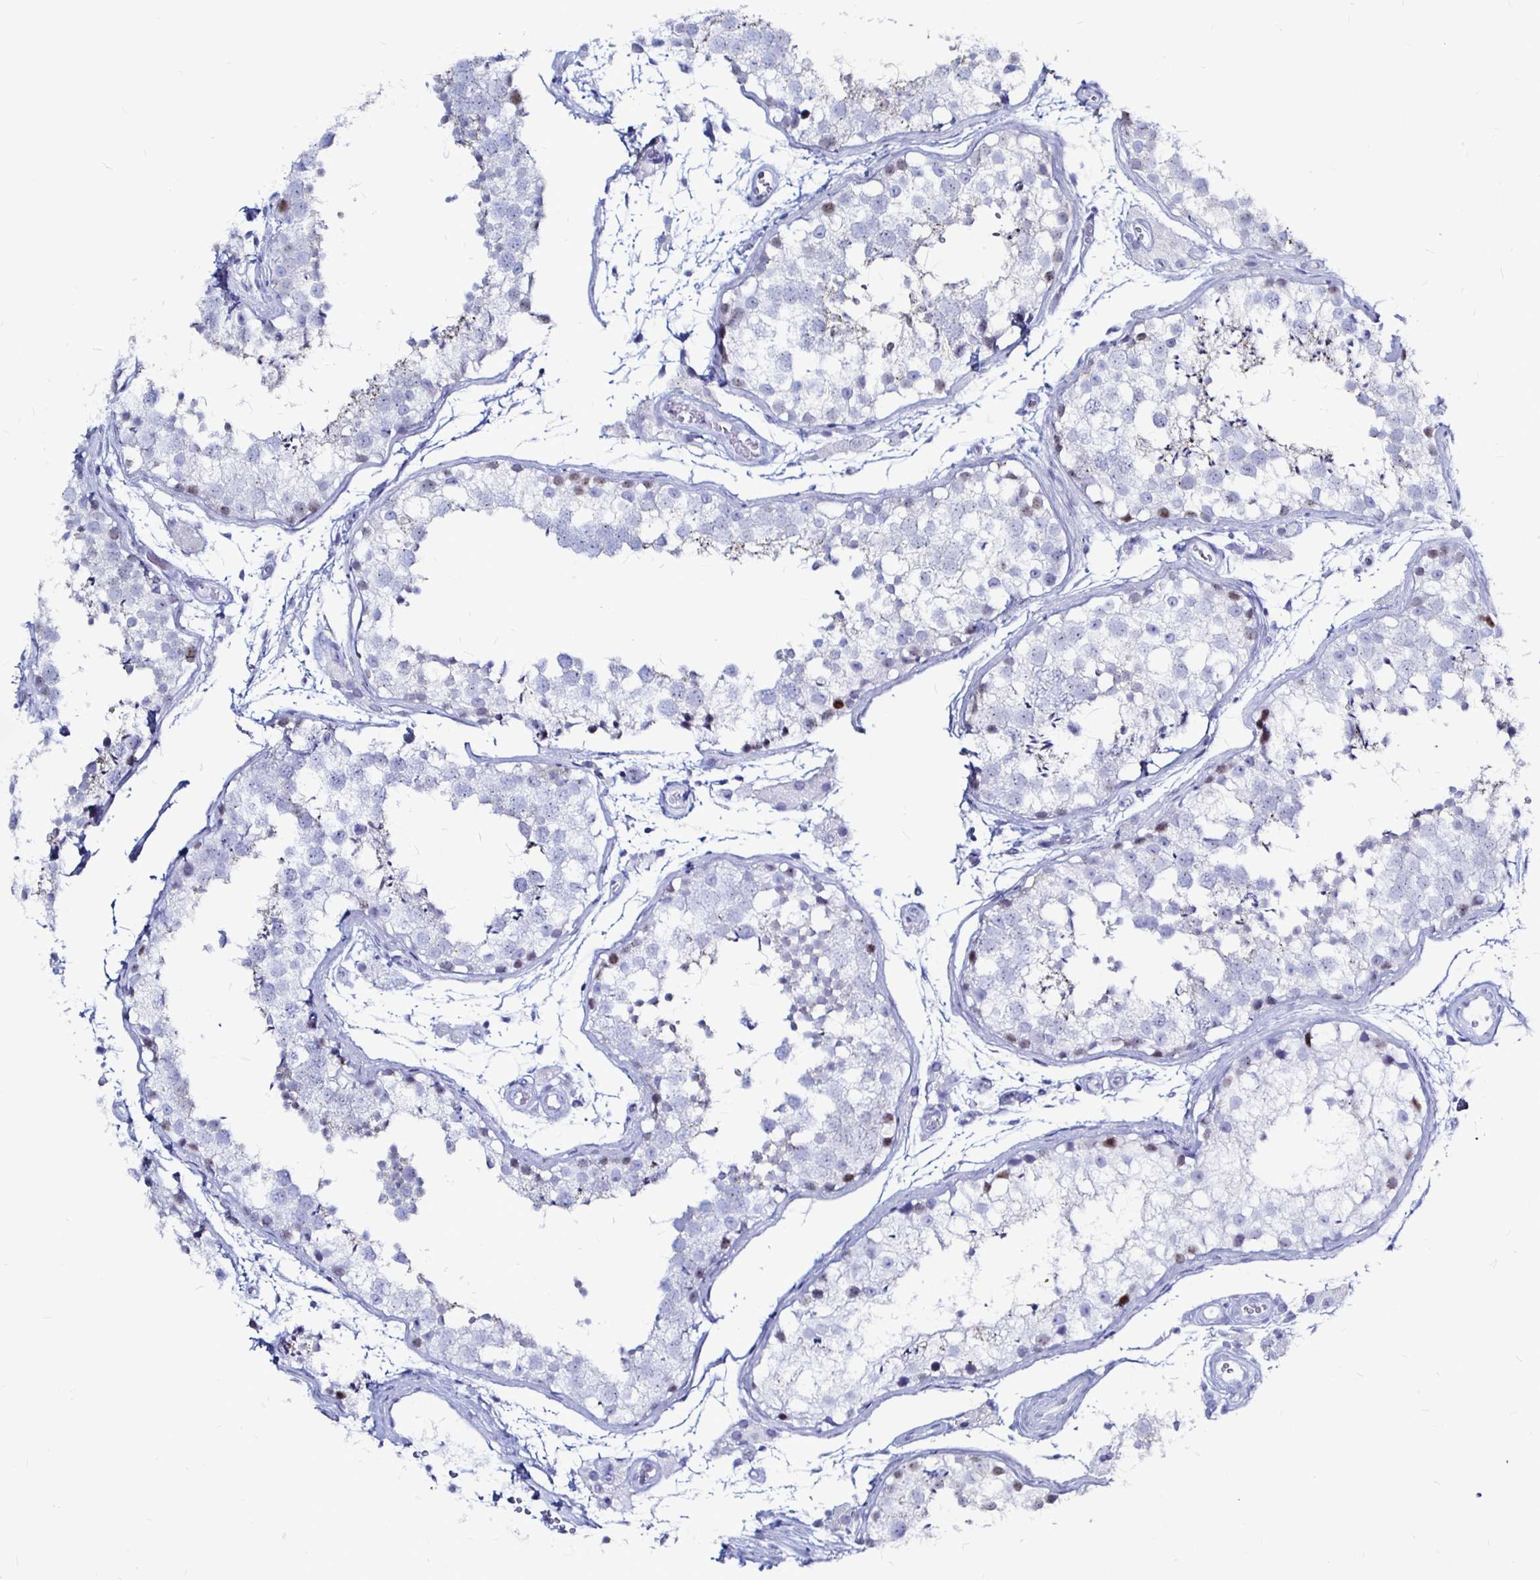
{"staining": {"intensity": "moderate", "quantity": "<25%", "location": "nuclear"}, "tissue": "testis", "cell_type": "Cells in seminiferous ducts", "image_type": "normal", "snomed": [{"axis": "morphology", "description": "Normal tissue, NOS"}, {"axis": "morphology", "description": "Seminoma, NOS"}, {"axis": "topography", "description": "Testis"}], "caption": "Immunohistochemistry histopathology image of unremarkable testis: testis stained using immunohistochemistry (IHC) displays low levels of moderate protein expression localized specifically in the nuclear of cells in seminiferous ducts, appearing as a nuclear brown color.", "gene": "LUZP4", "patient": {"sex": "male", "age": 29}}